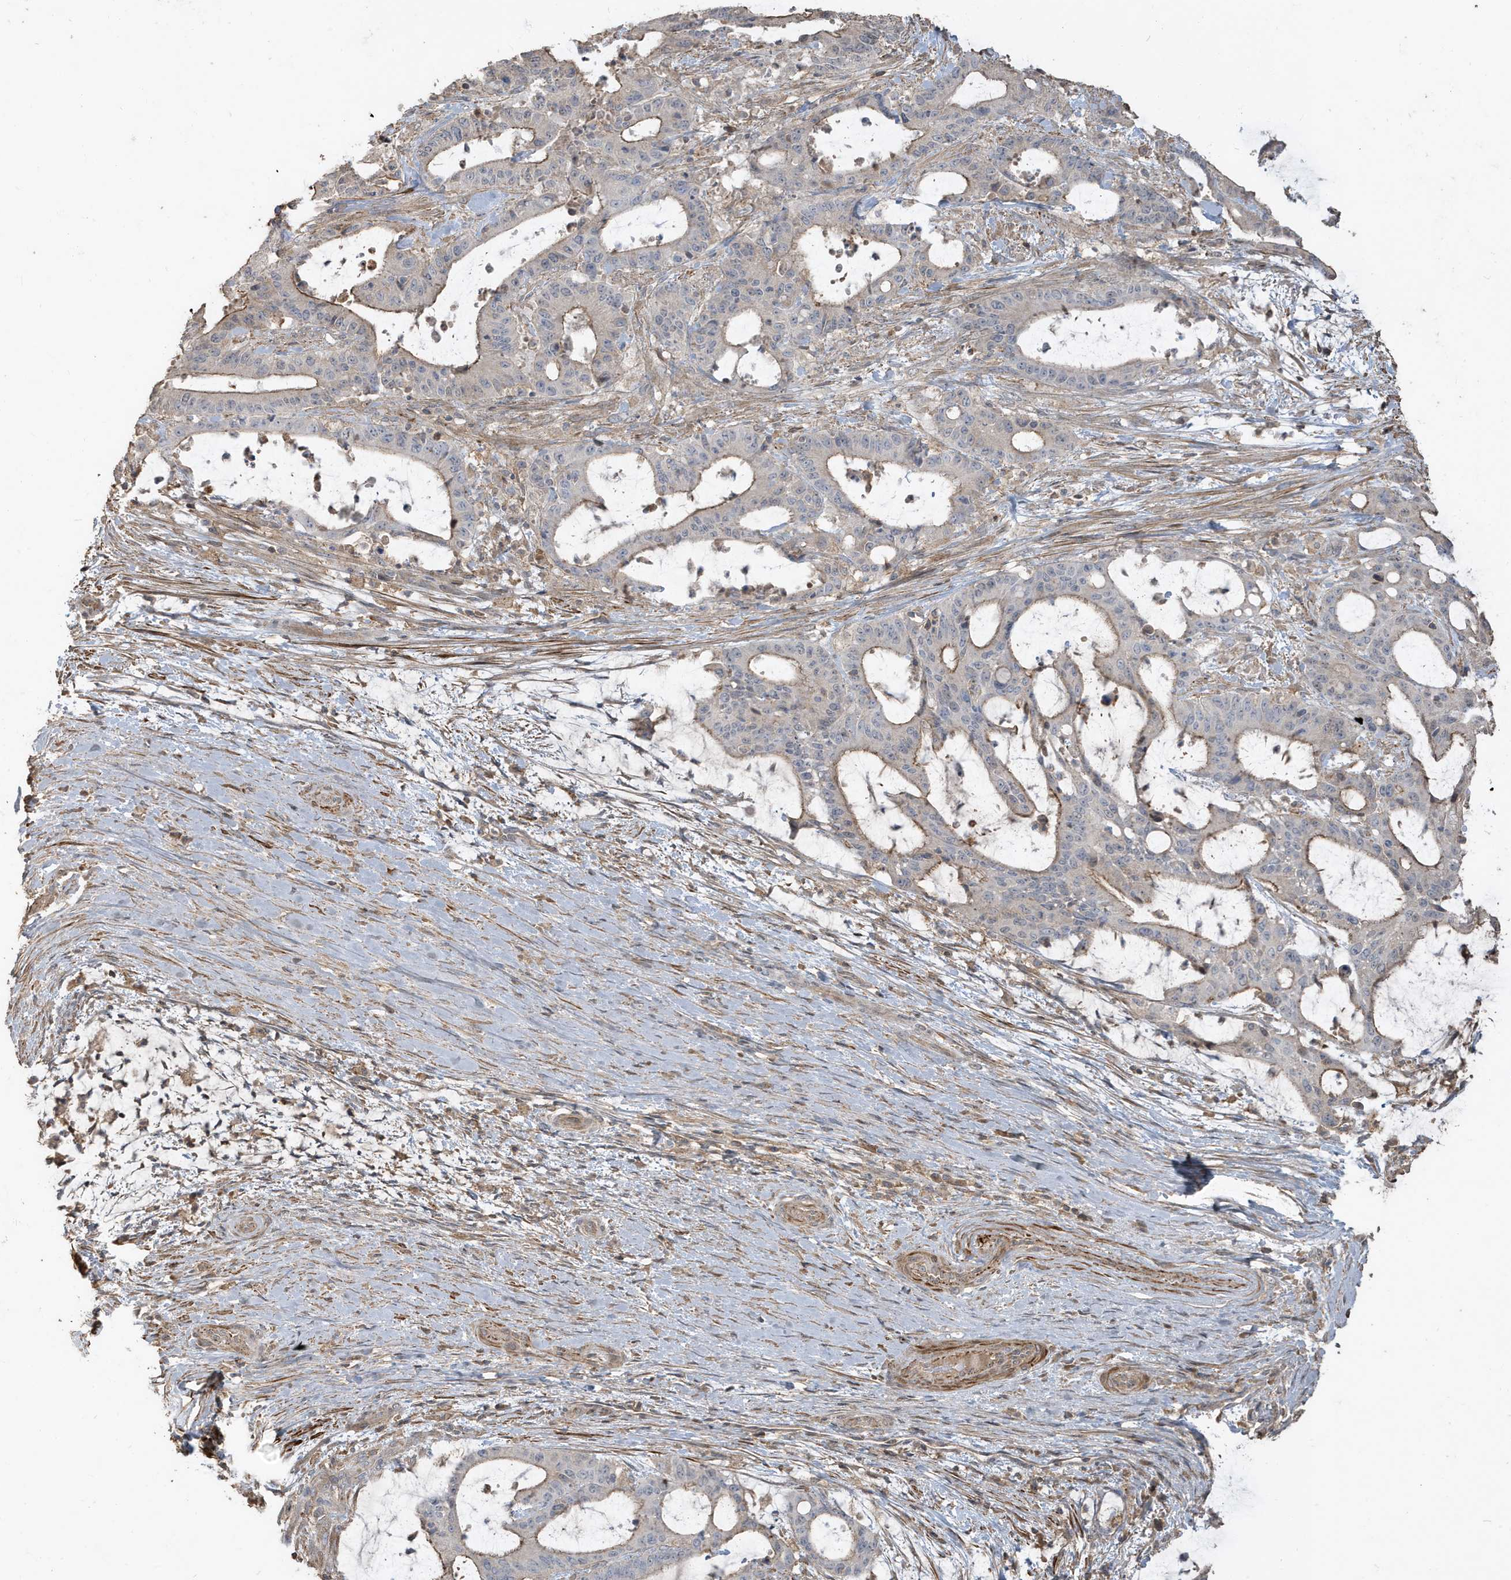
{"staining": {"intensity": "moderate", "quantity": "<25%", "location": "cytoplasmic/membranous"}, "tissue": "liver cancer", "cell_type": "Tumor cells", "image_type": "cancer", "snomed": [{"axis": "morphology", "description": "Normal tissue, NOS"}, {"axis": "morphology", "description": "Cholangiocarcinoma"}, {"axis": "topography", "description": "Liver"}, {"axis": "topography", "description": "Peripheral nerve tissue"}], "caption": "Tumor cells show moderate cytoplasmic/membranous expression in about <25% of cells in liver cholangiocarcinoma.", "gene": "PRRT3", "patient": {"sex": "female", "age": 73}}